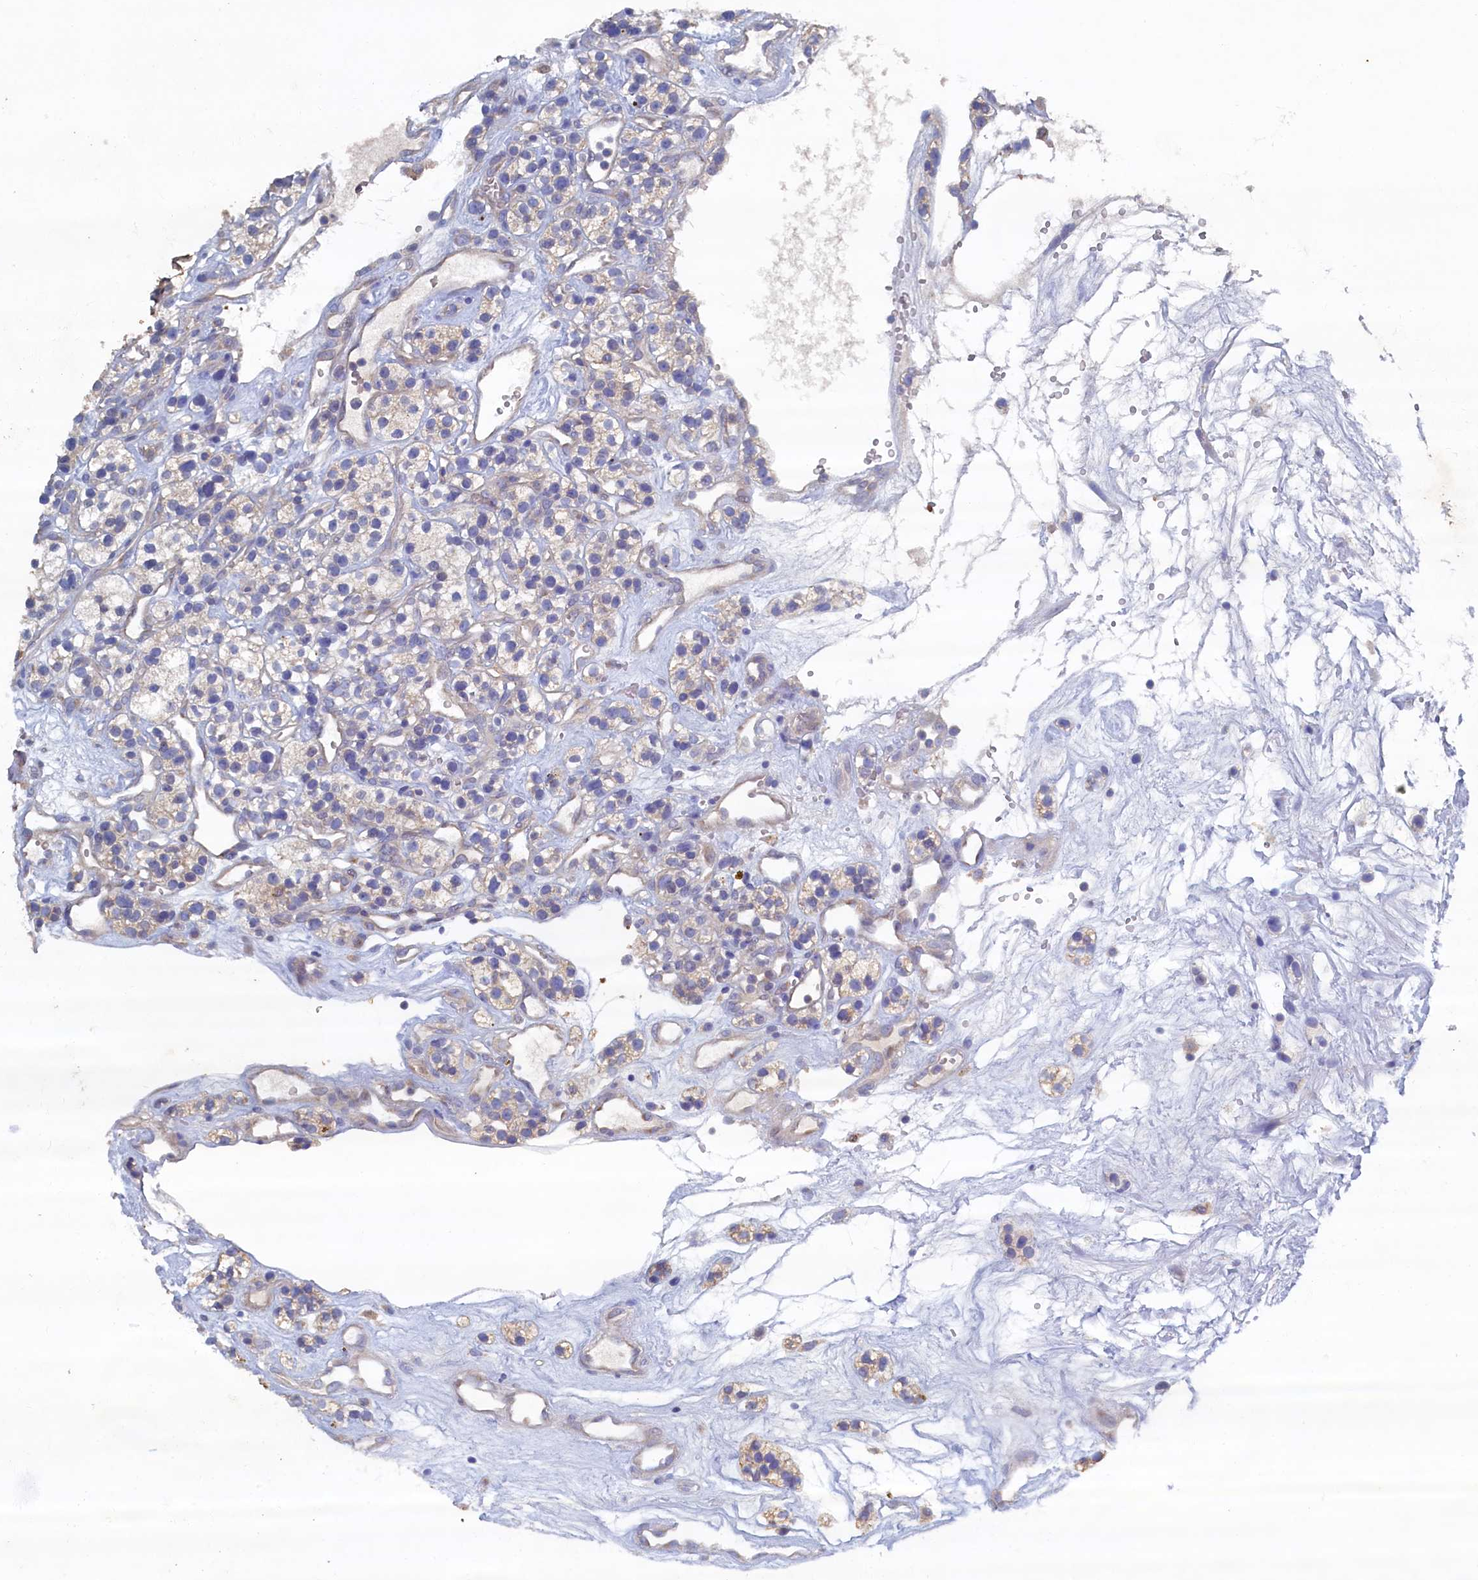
{"staining": {"intensity": "weak", "quantity": "<25%", "location": "cytoplasmic/membranous"}, "tissue": "renal cancer", "cell_type": "Tumor cells", "image_type": "cancer", "snomed": [{"axis": "morphology", "description": "Adenocarcinoma, NOS"}, {"axis": "topography", "description": "Kidney"}], "caption": "Tumor cells show no significant staining in adenocarcinoma (renal).", "gene": "CBLIF", "patient": {"sex": "female", "age": 57}}